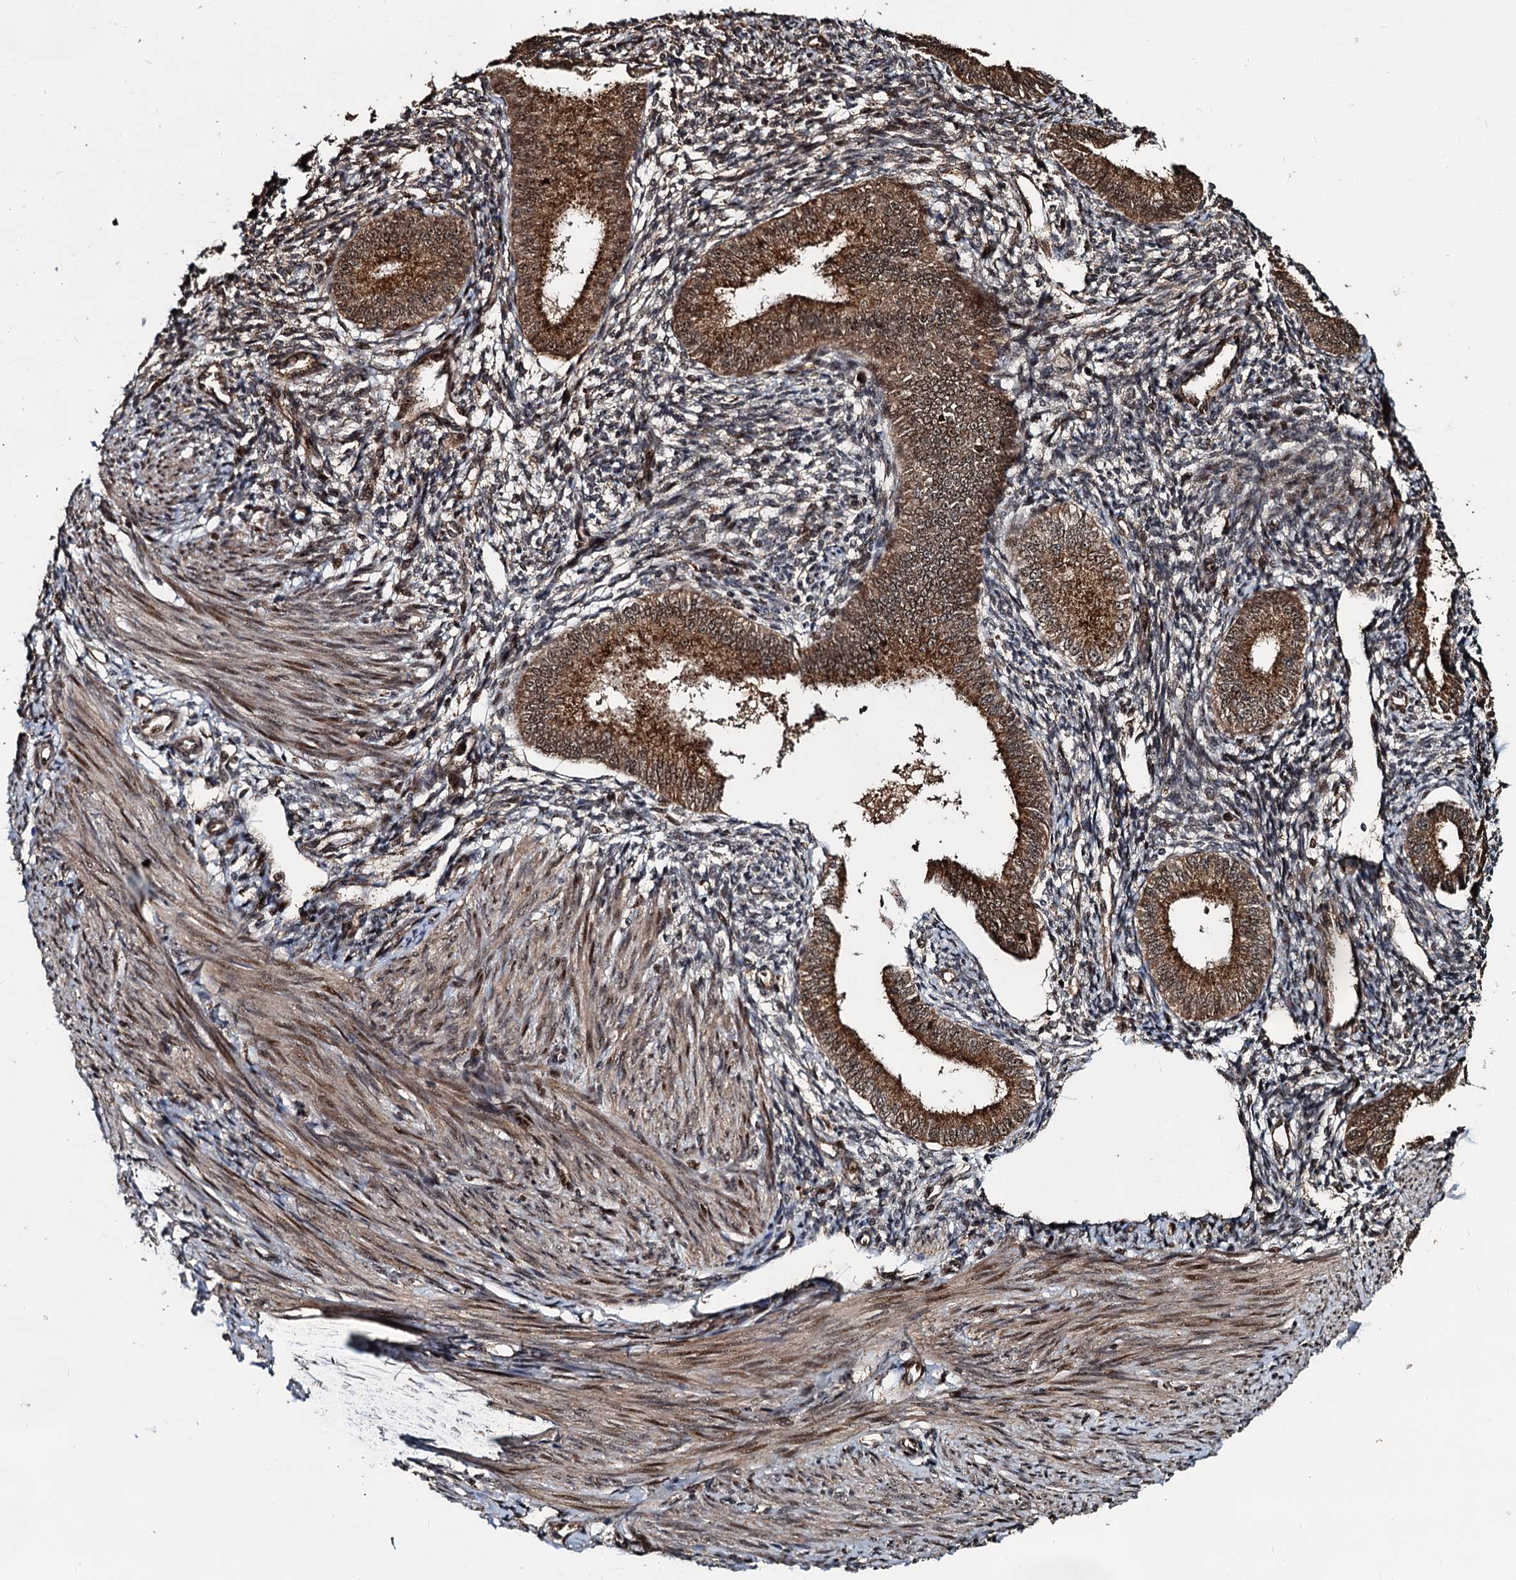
{"staining": {"intensity": "negative", "quantity": "none", "location": "none"}, "tissue": "endometrium", "cell_type": "Cells in endometrial stroma", "image_type": "normal", "snomed": [{"axis": "morphology", "description": "Normal tissue, NOS"}, {"axis": "topography", "description": "Uterus"}, {"axis": "topography", "description": "Endometrium"}], "caption": "Endometrium stained for a protein using IHC exhibits no positivity cells in endometrial stroma.", "gene": "CEP192", "patient": {"sex": "female", "age": 48}}